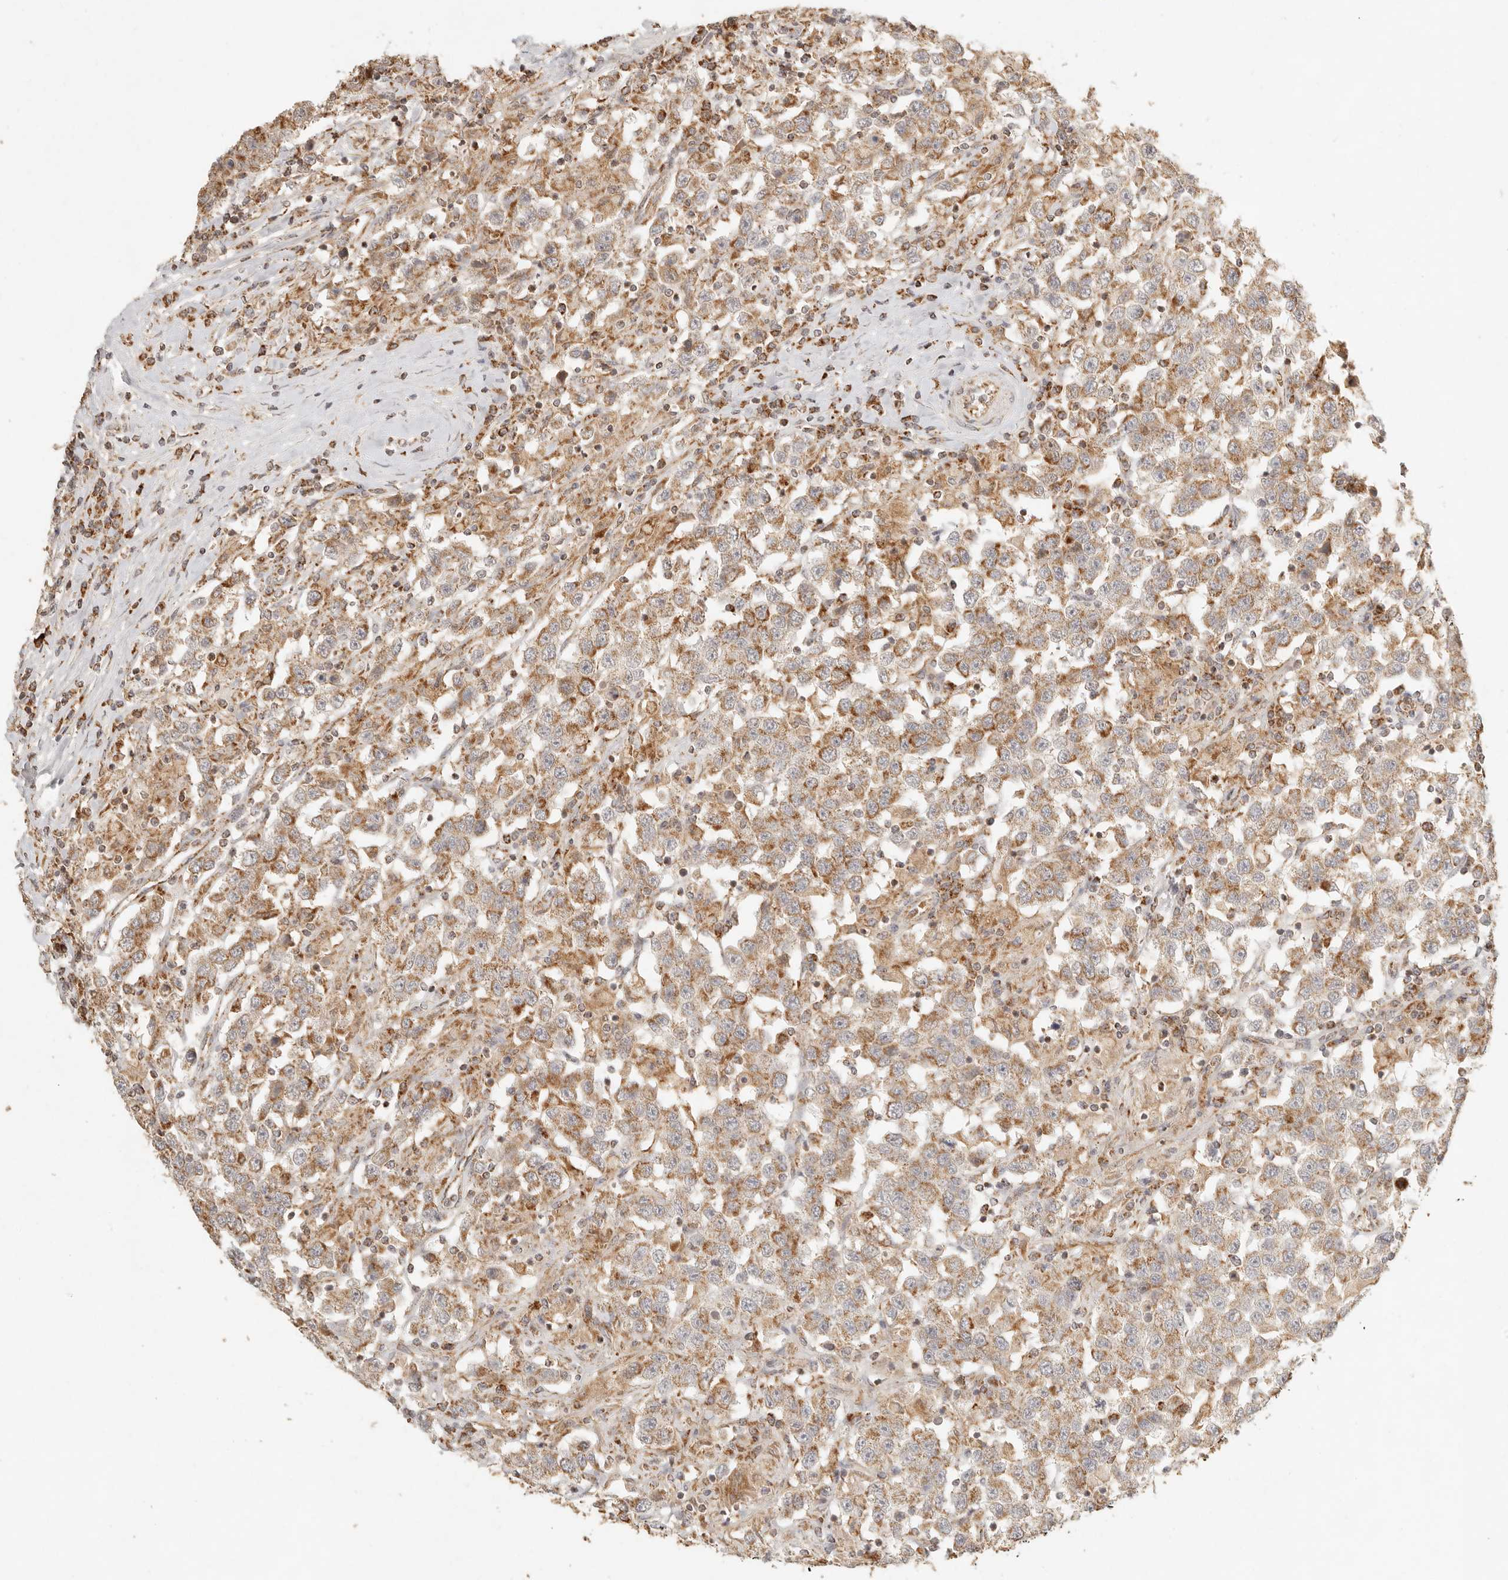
{"staining": {"intensity": "moderate", "quantity": ">75%", "location": "cytoplasmic/membranous"}, "tissue": "testis cancer", "cell_type": "Tumor cells", "image_type": "cancer", "snomed": [{"axis": "morphology", "description": "Seminoma, NOS"}, {"axis": "topography", "description": "Testis"}], "caption": "Immunohistochemical staining of testis seminoma shows medium levels of moderate cytoplasmic/membranous protein positivity in approximately >75% of tumor cells.", "gene": "MRPL55", "patient": {"sex": "male", "age": 41}}